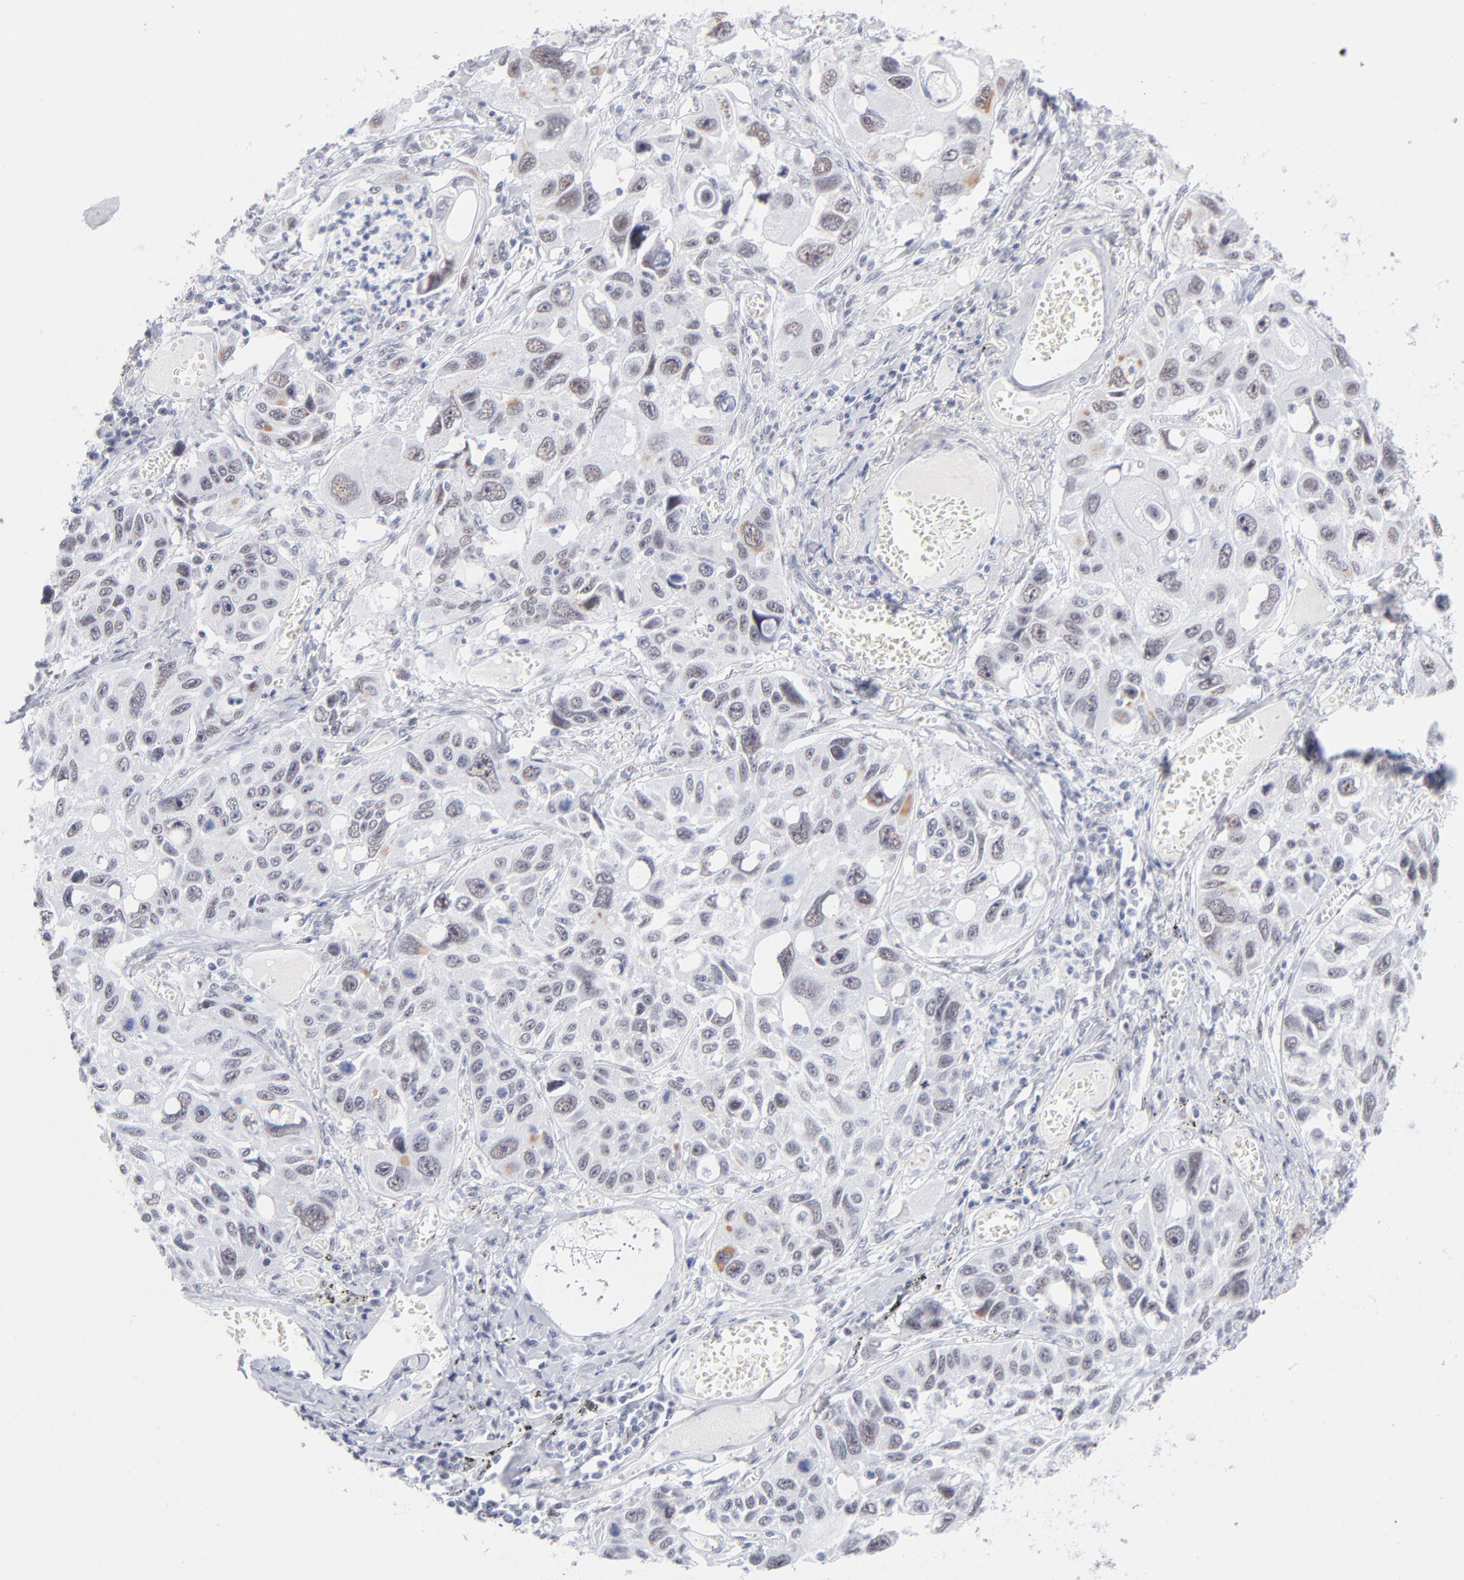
{"staining": {"intensity": "weak", "quantity": "25%-75%", "location": "nuclear"}, "tissue": "lung cancer", "cell_type": "Tumor cells", "image_type": "cancer", "snomed": [{"axis": "morphology", "description": "Squamous cell carcinoma, NOS"}, {"axis": "topography", "description": "Lung"}], "caption": "Immunohistochemistry (IHC) of human lung cancer reveals low levels of weak nuclear staining in approximately 25%-75% of tumor cells.", "gene": "SNRPB", "patient": {"sex": "male", "age": 71}}